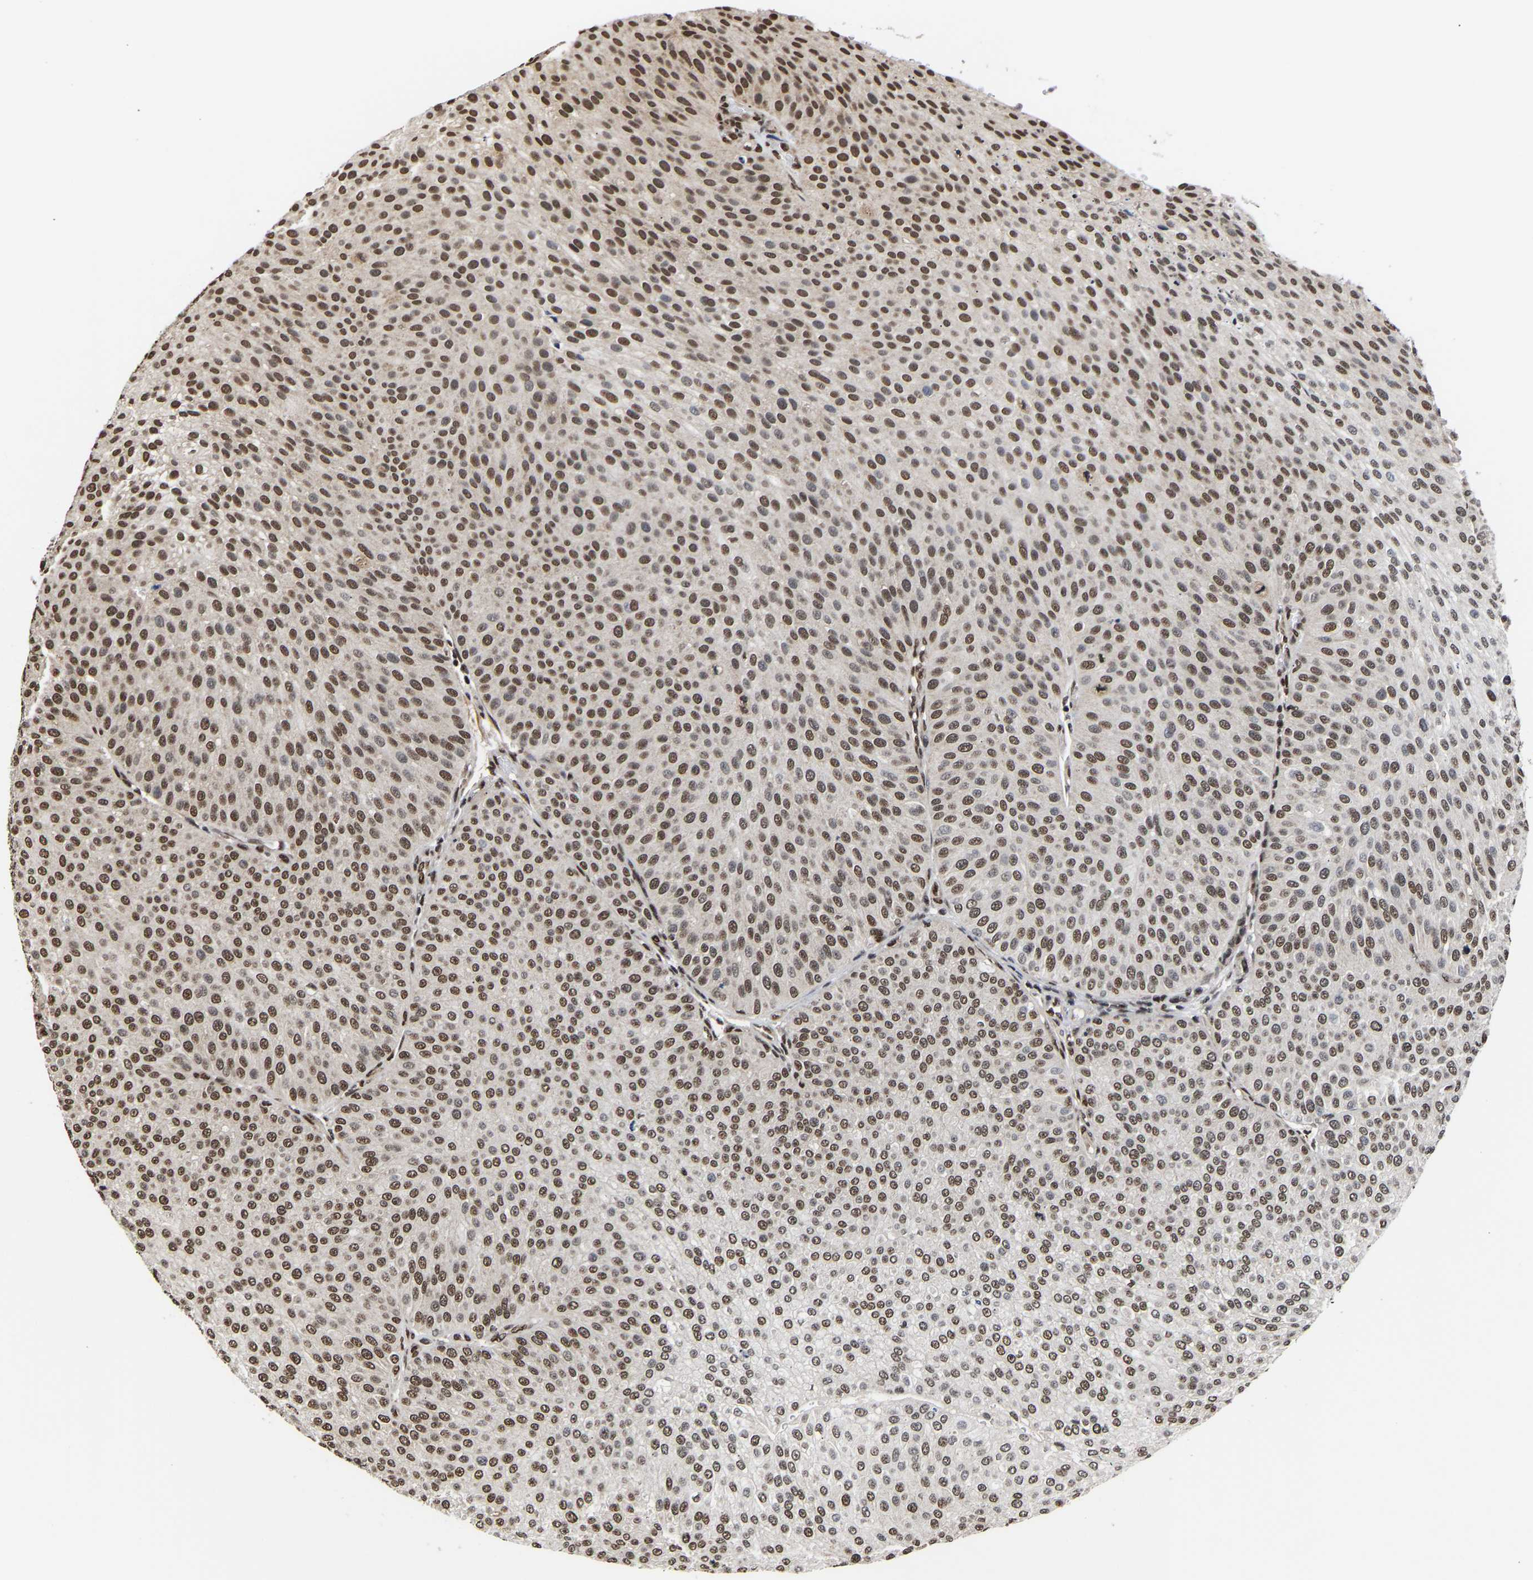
{"staining": {"intensity": "strong", "quantity": ">75%", "location": "nuclear"}, "tissue": "urothelial cancer", "cell_type": "Tumor cells", "image_type": "cancer", "snomed": [{"axis": "morphology", "description": "Urothelial carcinoma, Low grade"}, {"axis": "topography", "description": "Smooth muscle"}, {"axis": "topography", "description": "Urinary bladder"}], "caption": "This photomicrograph displays low-grade urothelial carcinoma stained with IHC to label a protein in brown. The nuclear of tumor cells show strong positivity for the protein. Nuclei are counter-stained blue.", "gene": "PSIP1", "patient": {"sex": "male", "age": 60}}